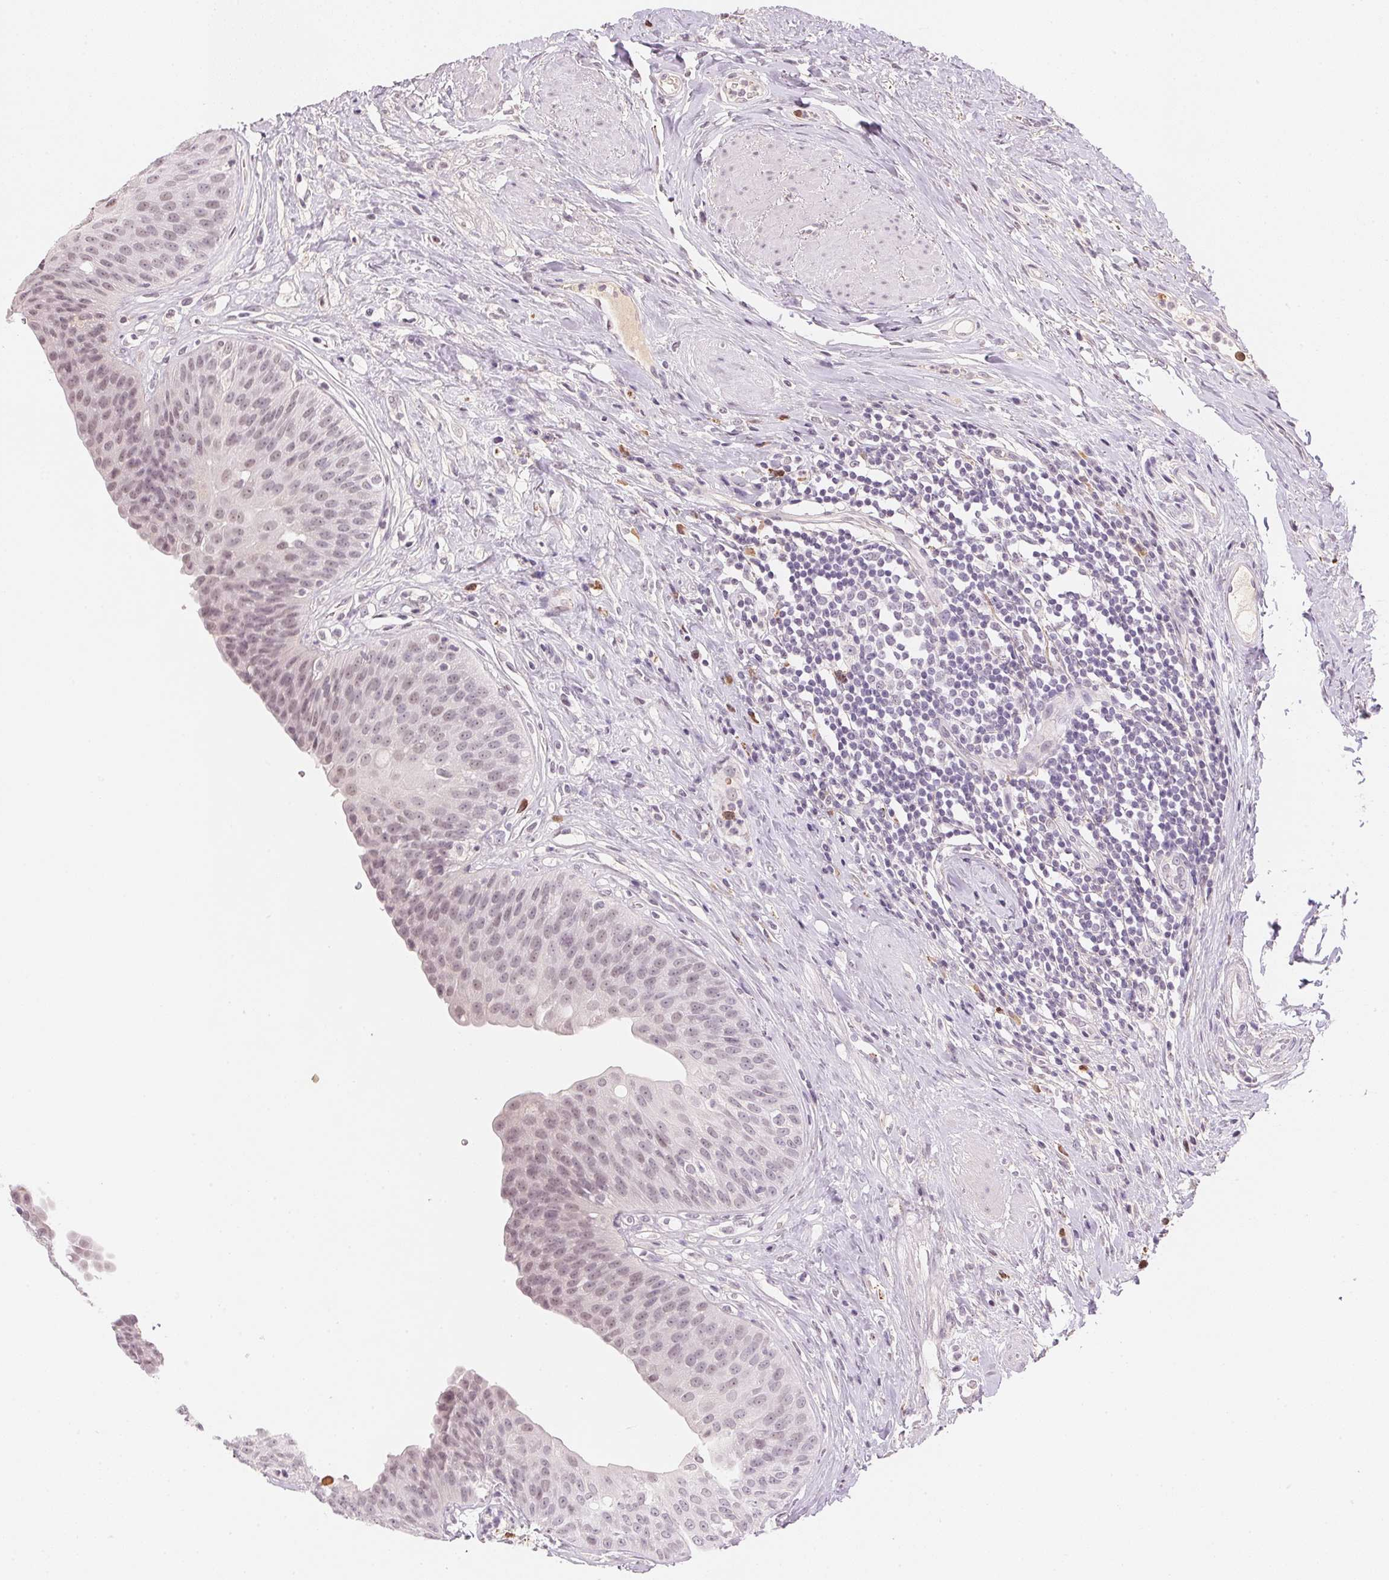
{"staining": {"intensity": "weak", "quantity": "25%-75%", "location": "nuclear"}, "tissue": "urinary bladder", "cell_type": "Urothelial cells", "image_type": "normal", "snomed": [{"axis": "morphology", "description": "Normal tissue, NOS"}, {"axis": "topography", "description": "Urinary bladder"}], "caption": "A micrograph showing weak nuclear expression in about 25%-75% of urothelial cells in benign urinary bladder, as visualized by brown immunohistochemical staining.", "gene": "FNDC4", "patient": {"sex": "female", "age": 56}}